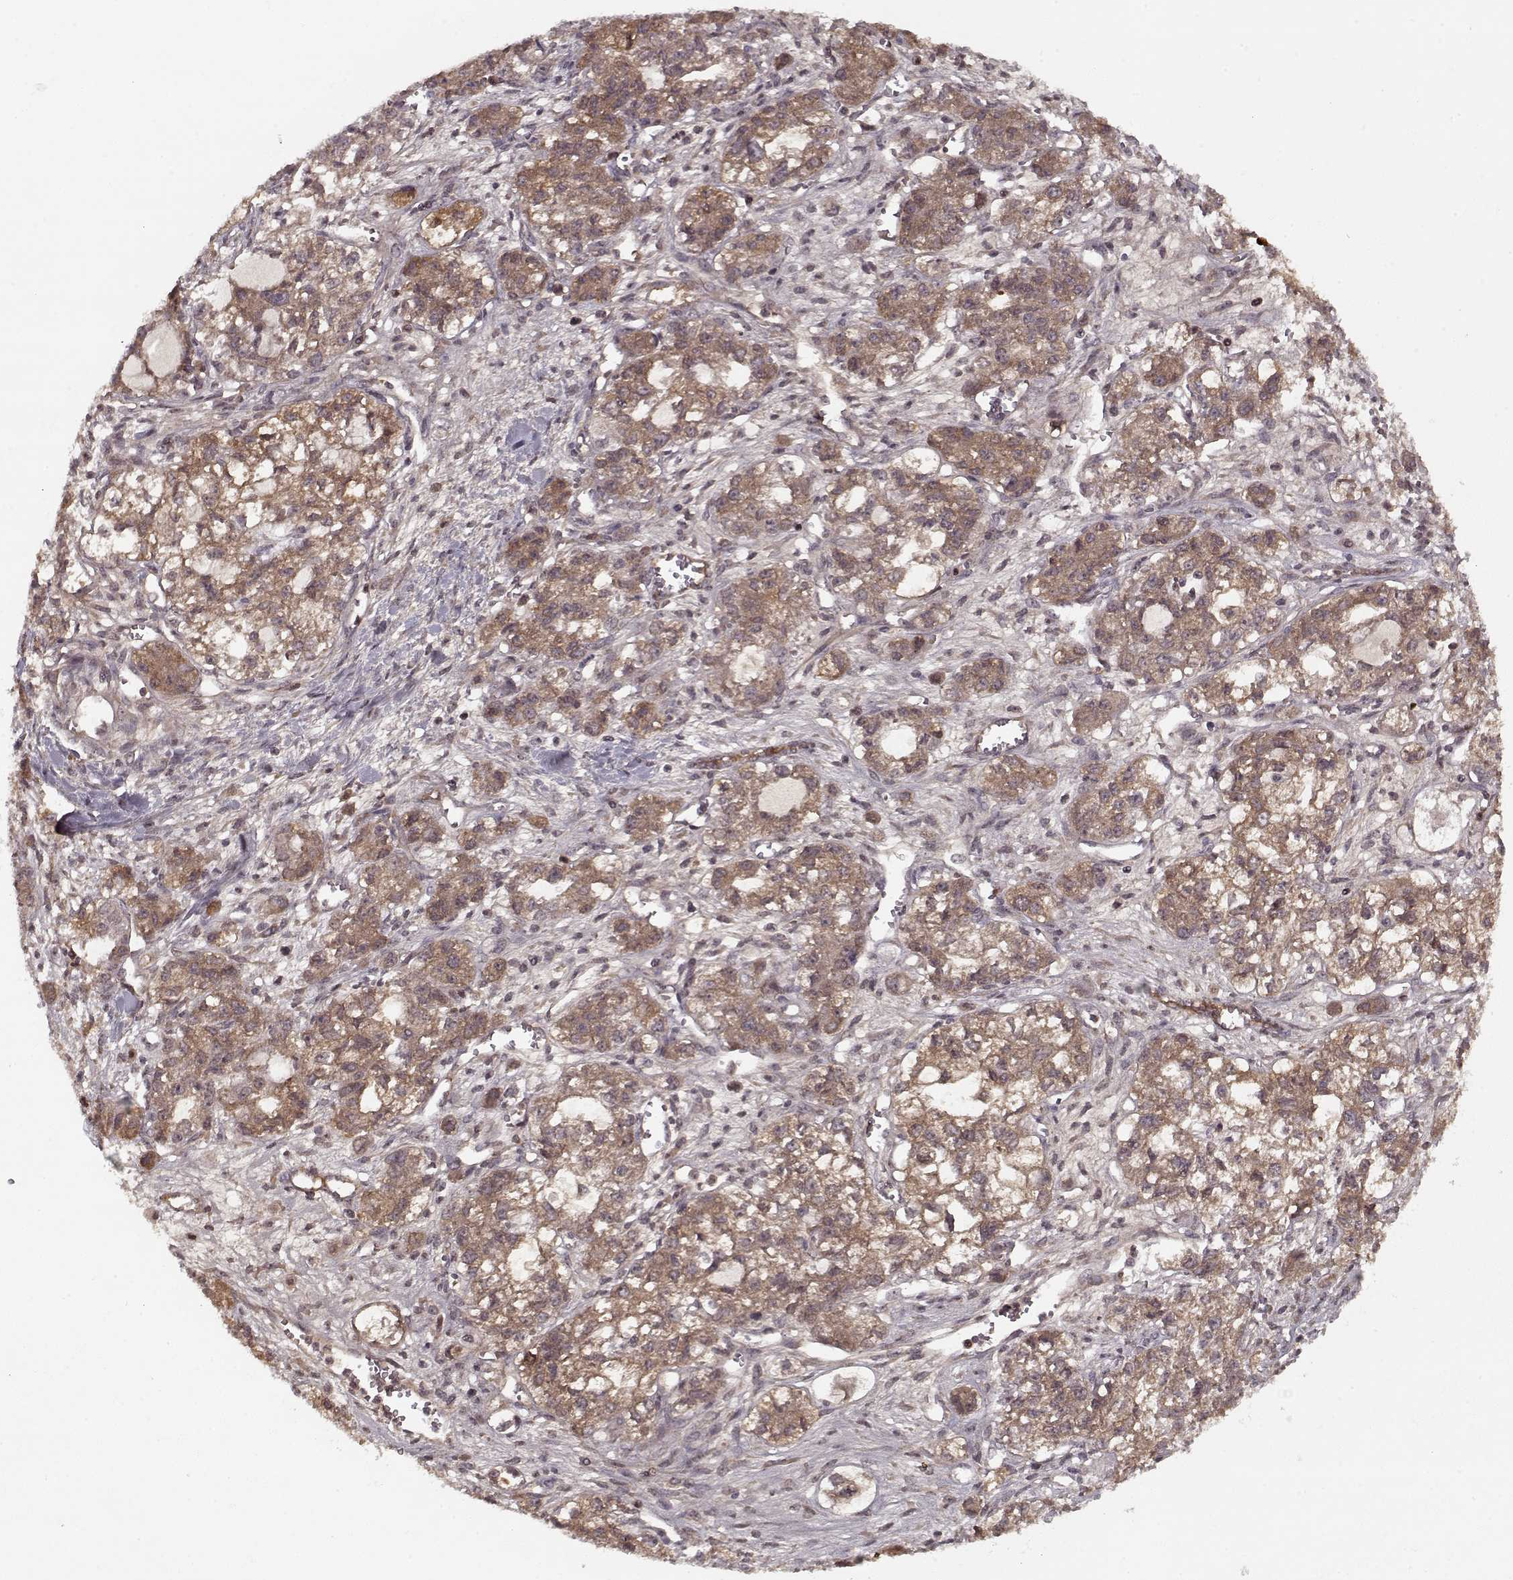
{"staining": {"intensity": "moderate", "quantity": "25%-75%", "location": "cytoplasmic/membranous"}, "tissue": "ovarian cancer", "cell_type": "Tumor cells", "image_type": "cancer", "snomed": [{"axis": "morphology", "description": "Carcinoma, endometroid"}, {"axis": "topography", "description": "Ovary"}], "caption": "About 25%-75% of tumor cells in ovarian endometroid carcinoma exhibit moderate cytoplasmic/membranous protein expression as visualized by brown immunohistochemical staining.", "gene": "AFM", "patient": {"sex": "female", "age": 64}}